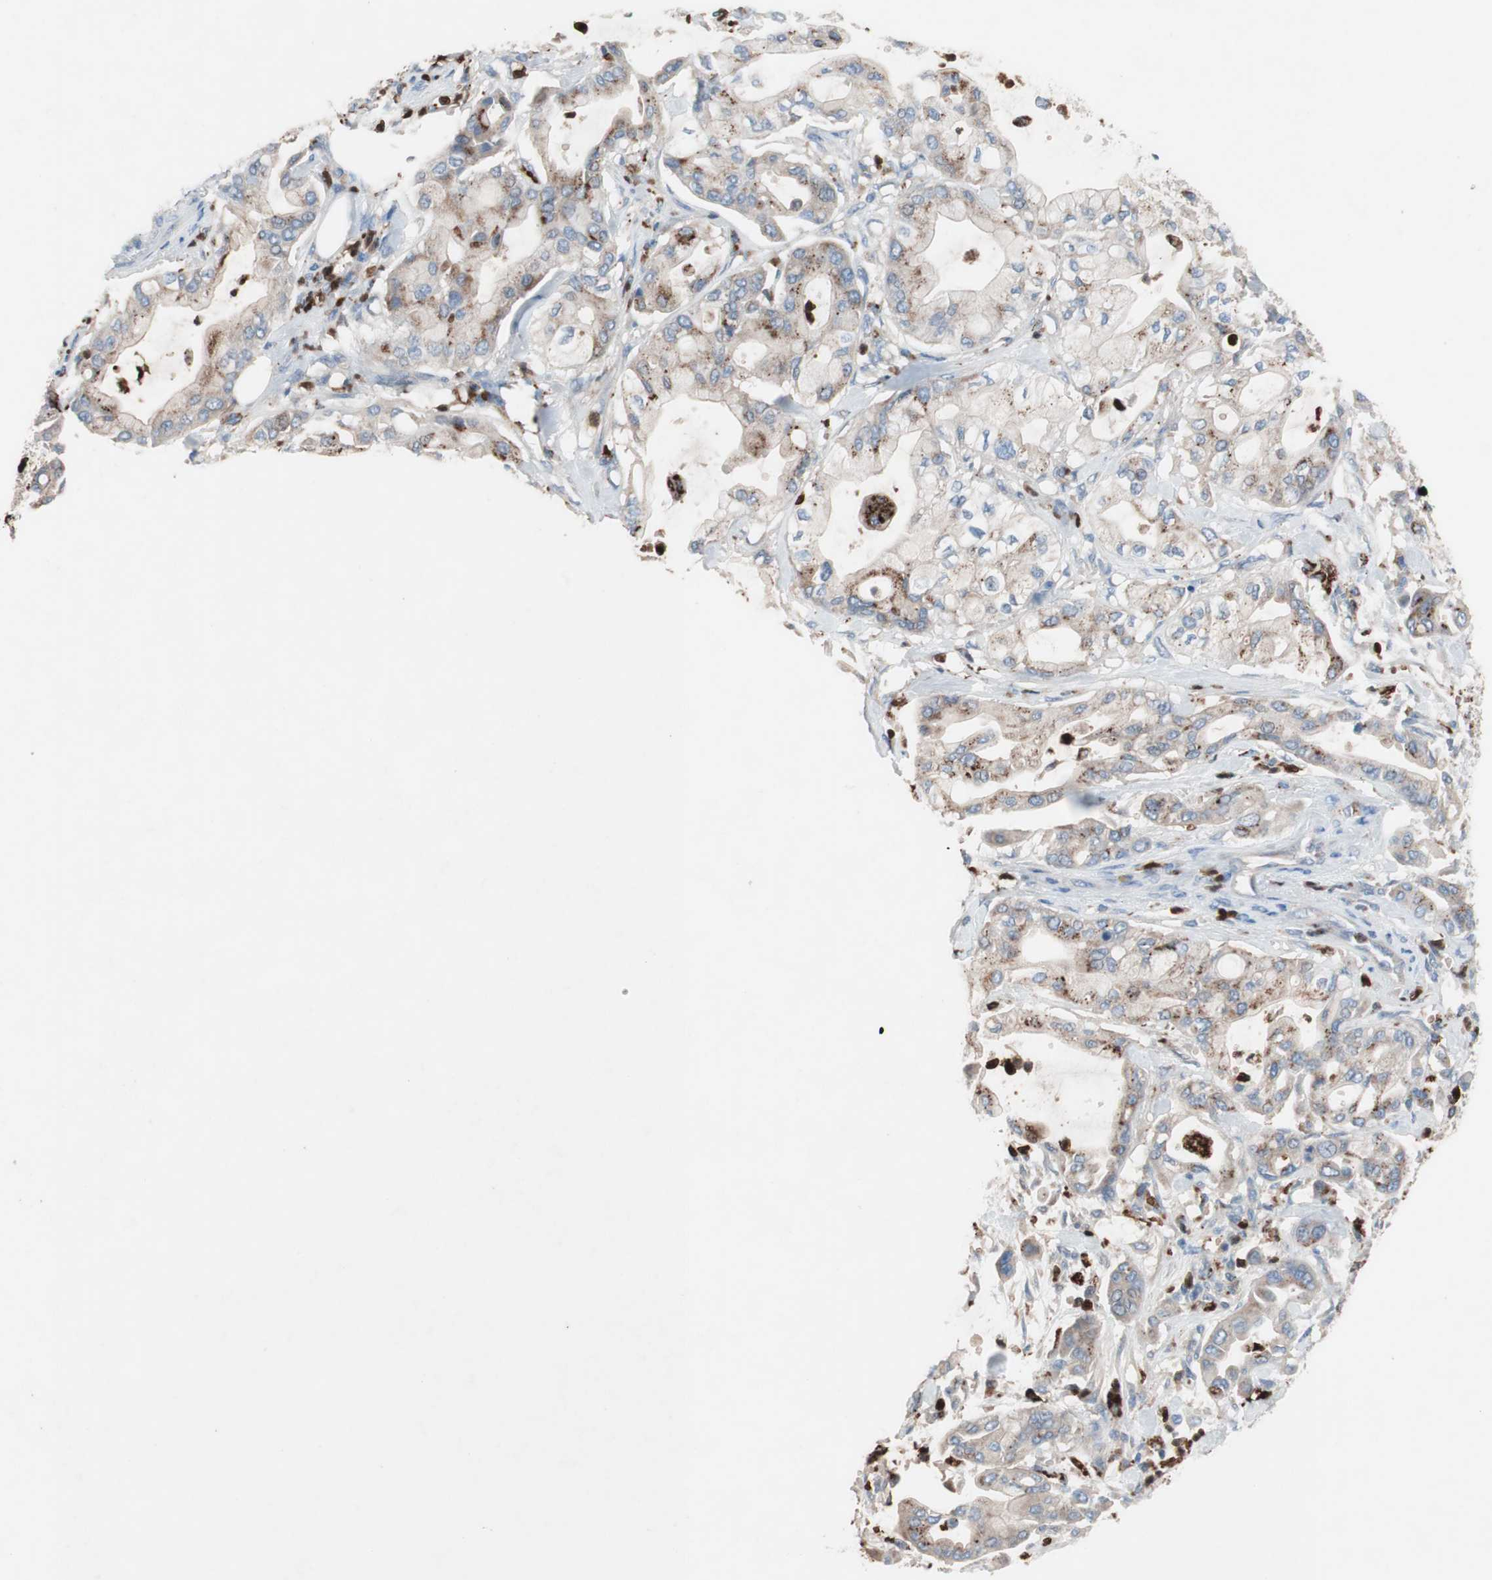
{"staining": {"intensity": "weak", "quantity": "25%-75%", "location": "cytoplasmic/membranous"}, "tissue": "pancreatic cancer", "cell_type": "Tumor cells", "image_type": "cancer", "snomed": [{"axis": "morphology", "description": "Adenocarcinoma, NOS"}, {"axis": "morphology", "description": "Adenocarcinoma, metastatic, NOS"}, {"axis": "topography", "description": "Lymph node"}, {"axis": "topography", "description": "Pancreas"}, {"axis": "topography", "description": "Duodenum"}], "caption": "The micrograph shows a brown stain indicating the presence of a protein in the cytoplasmic/membranous of tumor cells in pancreatic cancer.", "gene": "CLEC4D", "patient": {"sex": "female", "age": 64}}